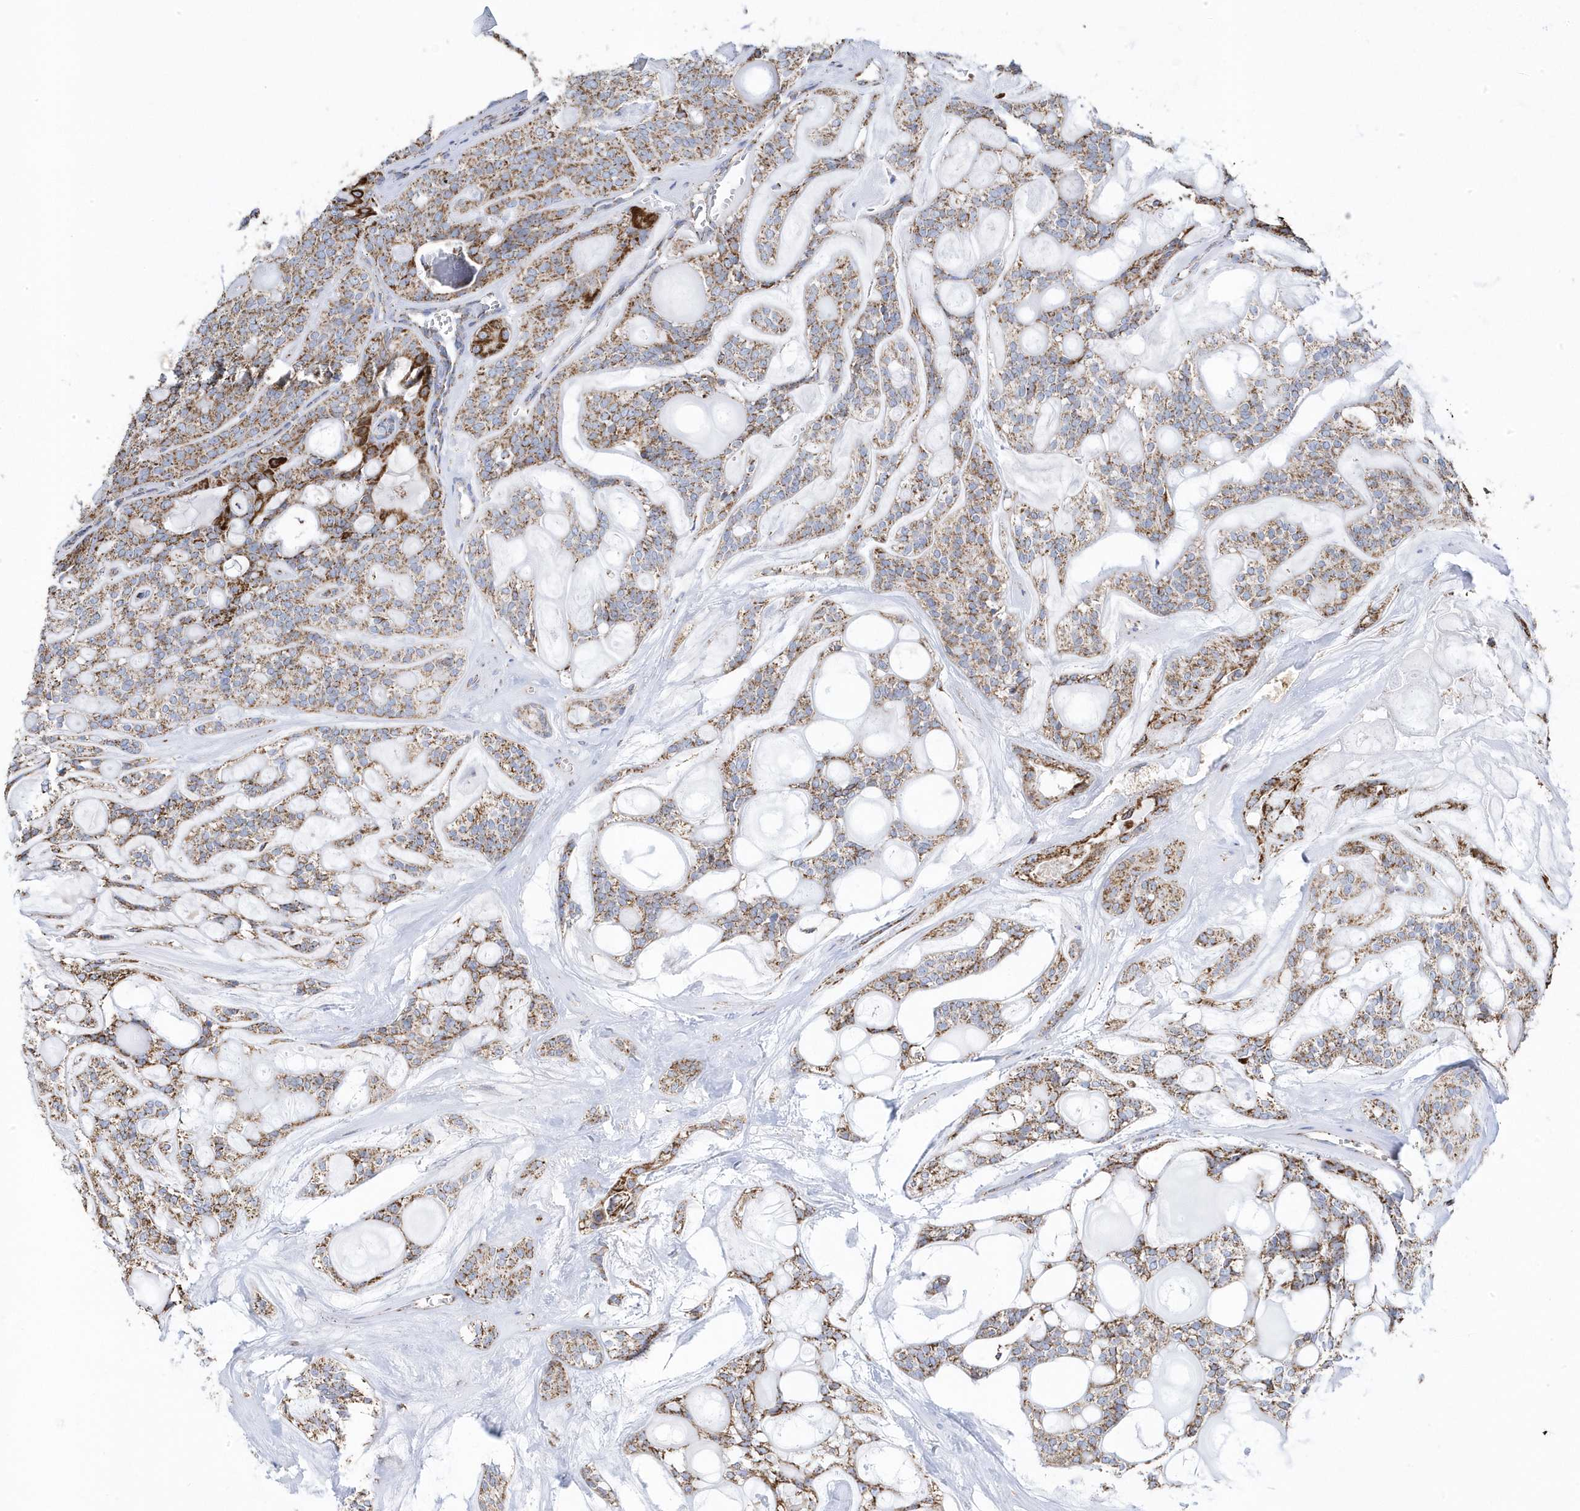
{"staining": {"intensity": "moderate", "quantity": ">75%", "location": "cytoplasmic/membranous"}, "tissue": "head and neck cancer", "cell_type": "Tumor cells", "image_type": "cancer", "snomed": [{"axis": "morphology", "description": "Adenocarcinoma, NOS"}, {"axis": "topography", "description": "Head-Neck"}], "caption": "Immunohistochemical staining of human head and neck cancer (adenocarcinoma) exhibits moderate cytoplasmic/membranous protein positivity in approximately >75% of tumor cells. (DAB (3,3'-diaminobenzidine) IHC with brightfield microscopy, high magnification).", "gene": "GTPBP8", "patient": {"sex": "male", "age": 66}}